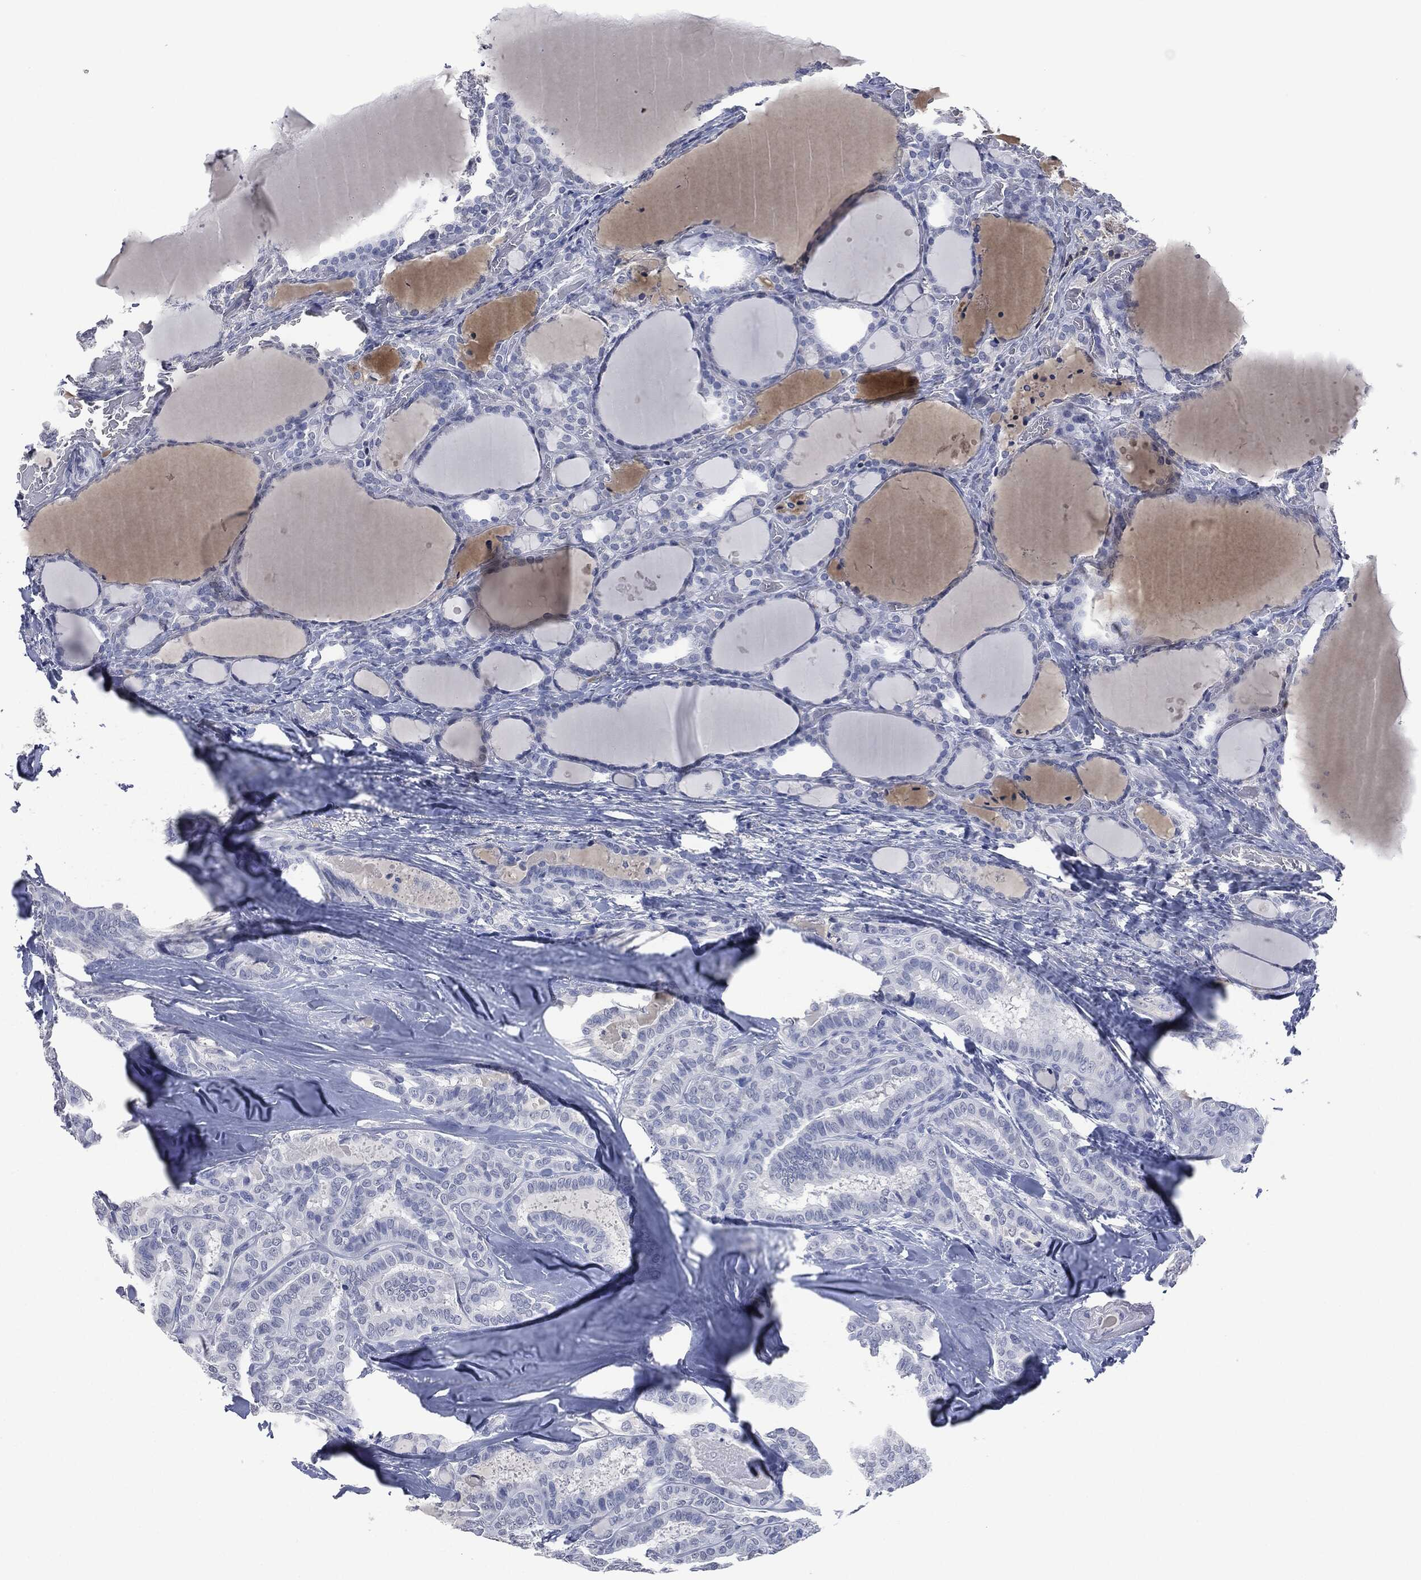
{"staining": {"intensity": "negative", "quantity": "none", "location": "none"}, "tissue": "thyroid cancer", "cell_type": "Tumor cells", "image_type": "cancer", "snomed": [{"axis": "morphology", "description": "Papillary adenocarcinoma, NOS"}, {"axis": "topography", "description": "Thyroid gland"}], "caption": "The photomicrograph displays no significant positivity in tumor cells of thyroid cancer (papillary adenocarcinoma).", "gene": "SIGLEC7", "patient": {"sex": "female", "age": 39}}